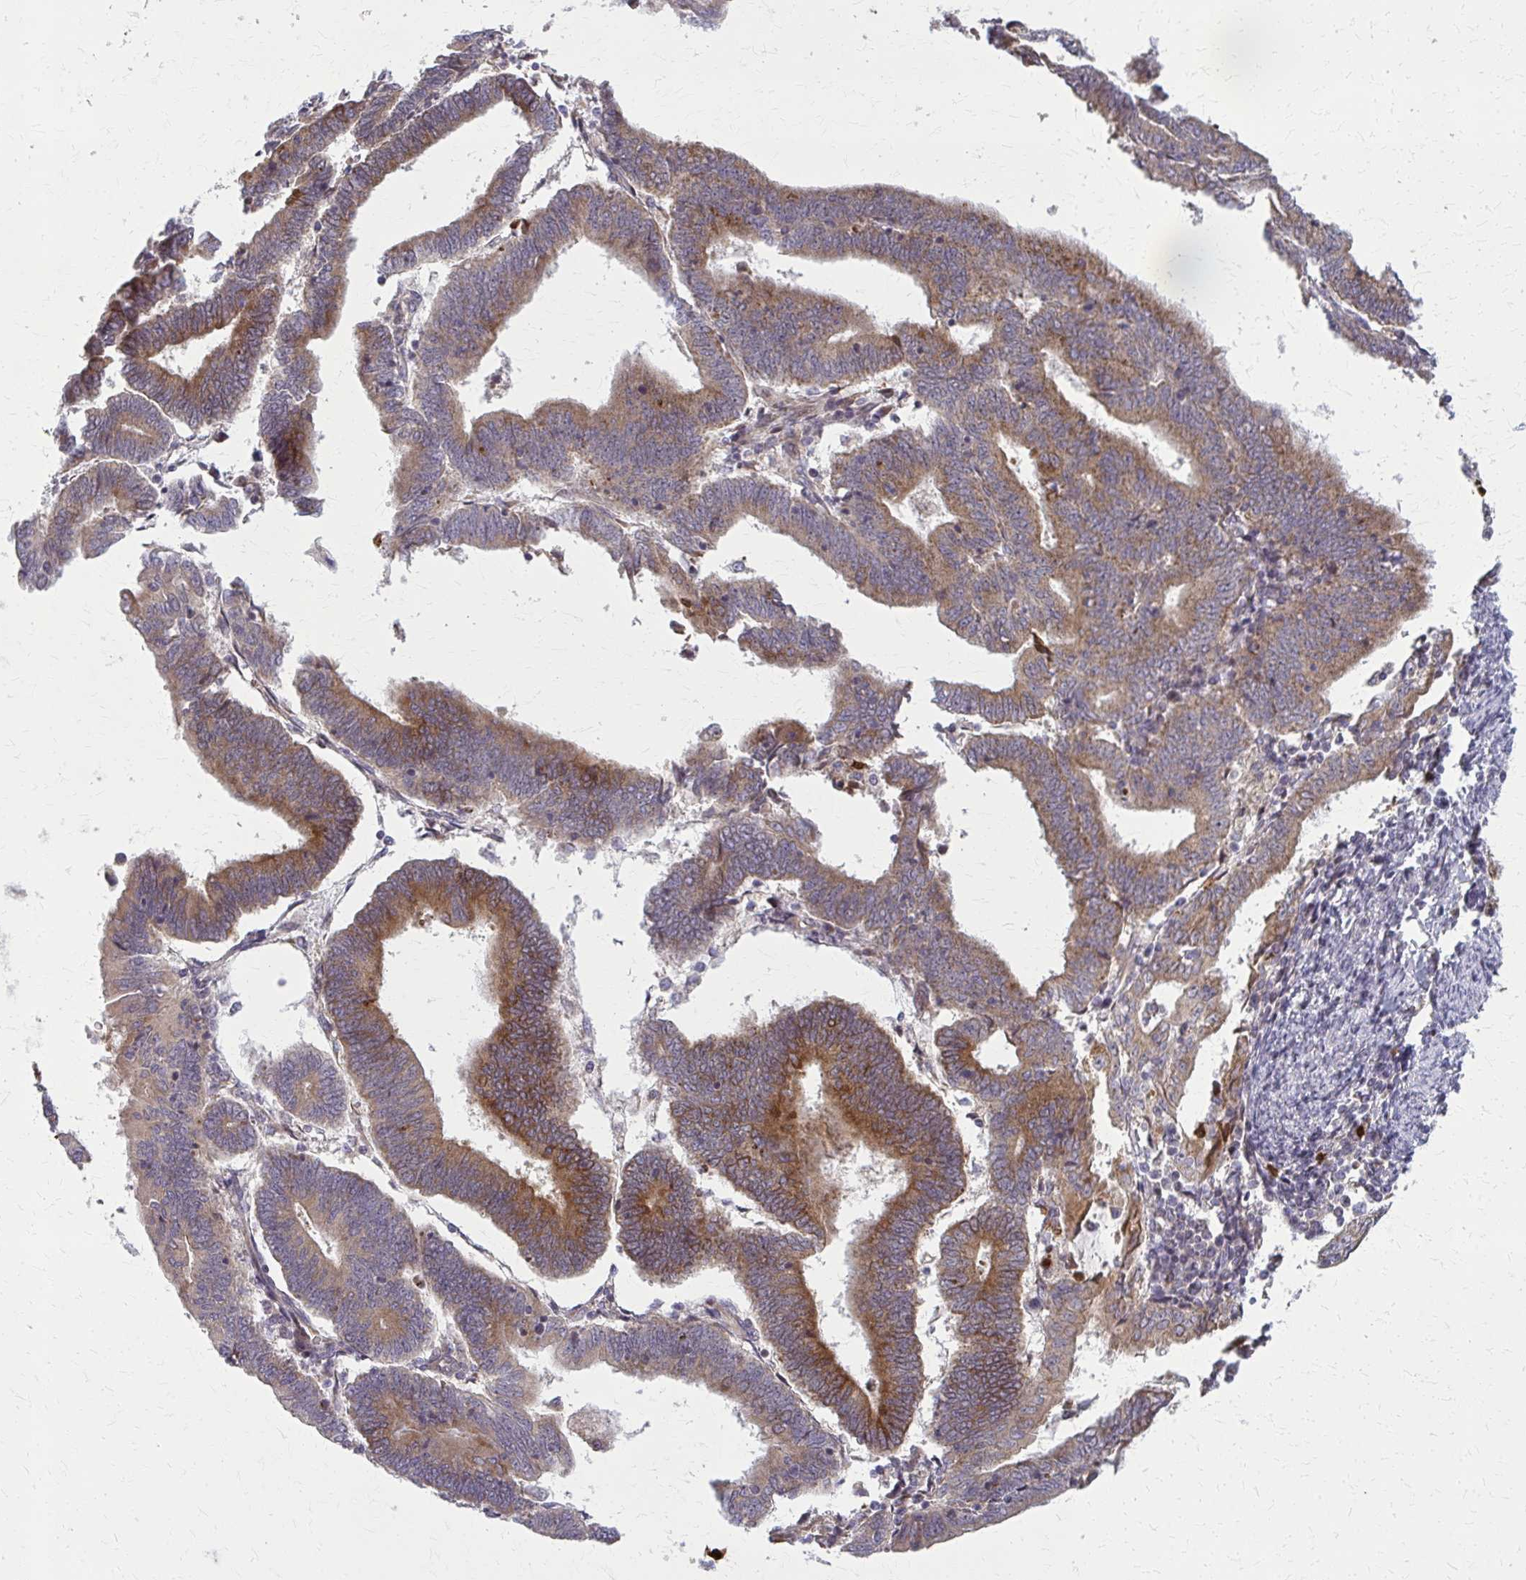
{"staining": {"intensity": "moderate", "quantity": ">75%", "location": "cytoplasmic/membranous"}, "tissue": "endometrial cancer", "cell_type": "Tumor cells", "image_type": "cancer", "snomed": [{"axis": "morphology", "description": "Adenocarcinoma, NOS"}, {"axis": "topography", "description": "Endometrium"}], "caption": "DAB (3,3'-diaminobenzidine) immunohistochemical staining of endometrial cancer reveals moderate cytoplasmic/membranous protein staining in approximately >75% of tumor cells.", "gene": "MCCC1", "patient": {"sex": "female", "age": 70}}